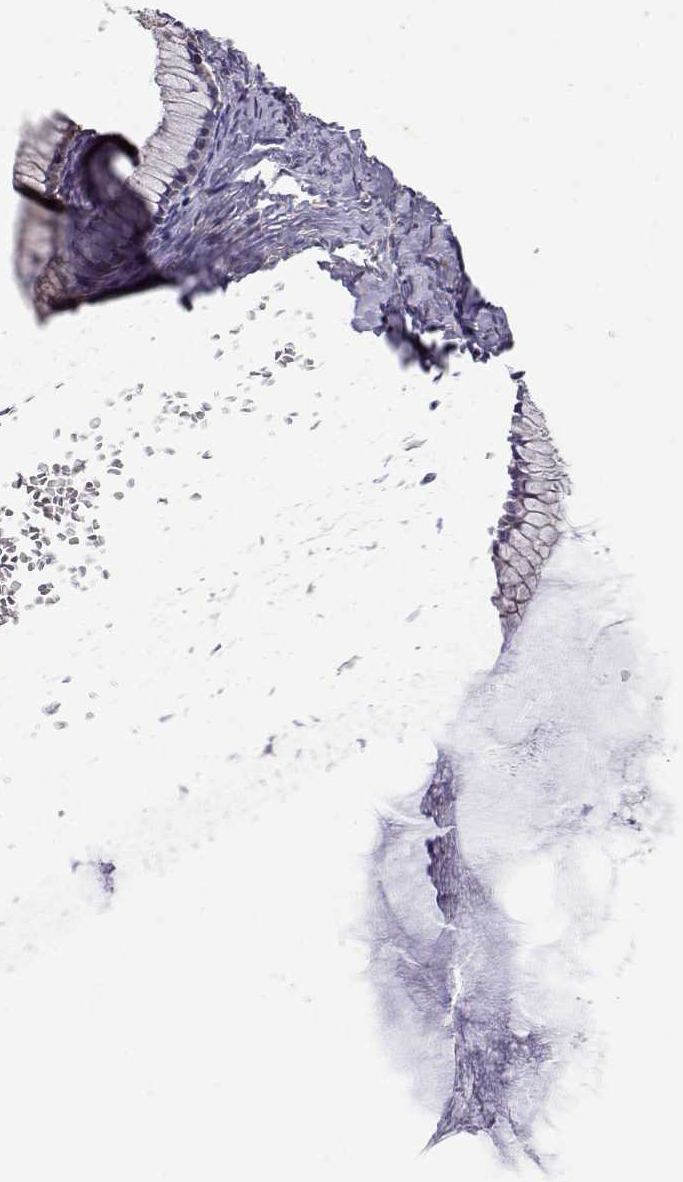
{"staining": {"intensity": "moderate", "quantity": ">75%", "location": "cytoplasmic/membranous"}, "tissue": "ovarian cancer", "cell_type": "Tumor cells", "image_type": "cancer", "snomed": [{"axis": "morphology", "description": "Cystadenocarcinoma, mucinous, NOS"}, {"axis": "topography", "description": "Ovary"}], "caption": "This histopathology image exhibits immunohistochemistry (IHC) staining of ovarian cancer, with medium moderate cytoplasmic/membranous staining in about >75% of tumor cells.", "gene": "PAIP1", "patient": {"sex": "female", "age": 41}}